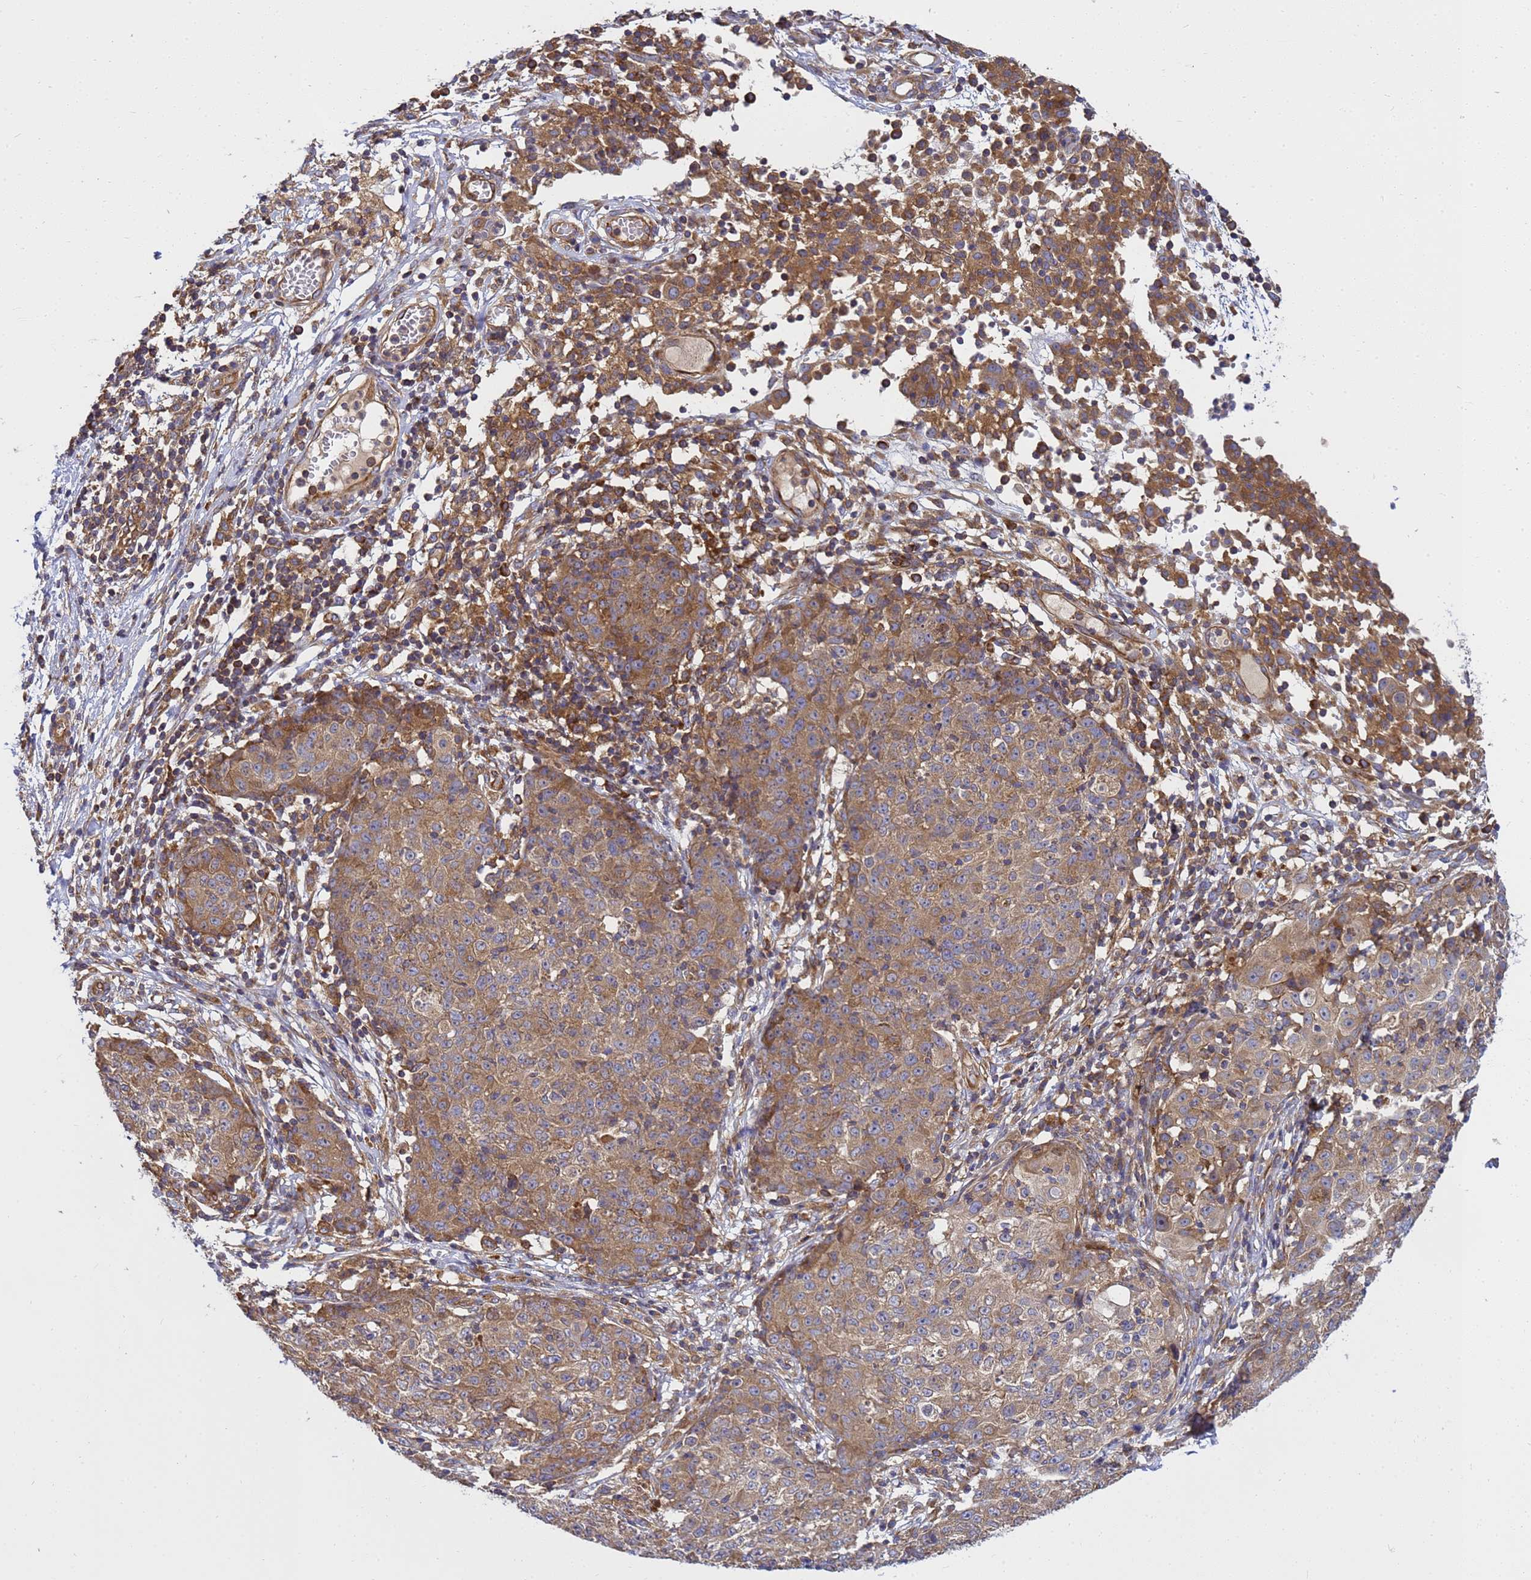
{"staining": {"intensity": "moderate", "quantity": ">75%", "location": "cytoplasmic/membranous"}, "tissue": "ovarian cancer", "cell_type": "Tumor cells", "image_type": "cancer", "snomed": [{"axis": "morphology", "description": "Carcinoma, endometroid"}, {"axis": "topography", "description": "Ovary"}], "caption": "An immunohistochemistry (IHC) photomicrograph of tumor tissue is shown. Protein staining in brown shows moderate cytoplasmic/membranous positivity in ovarian endometroid carcinoma within tumor cells.", "gene": "BECN1", "patient": {"sex": "female", "age": 42}}